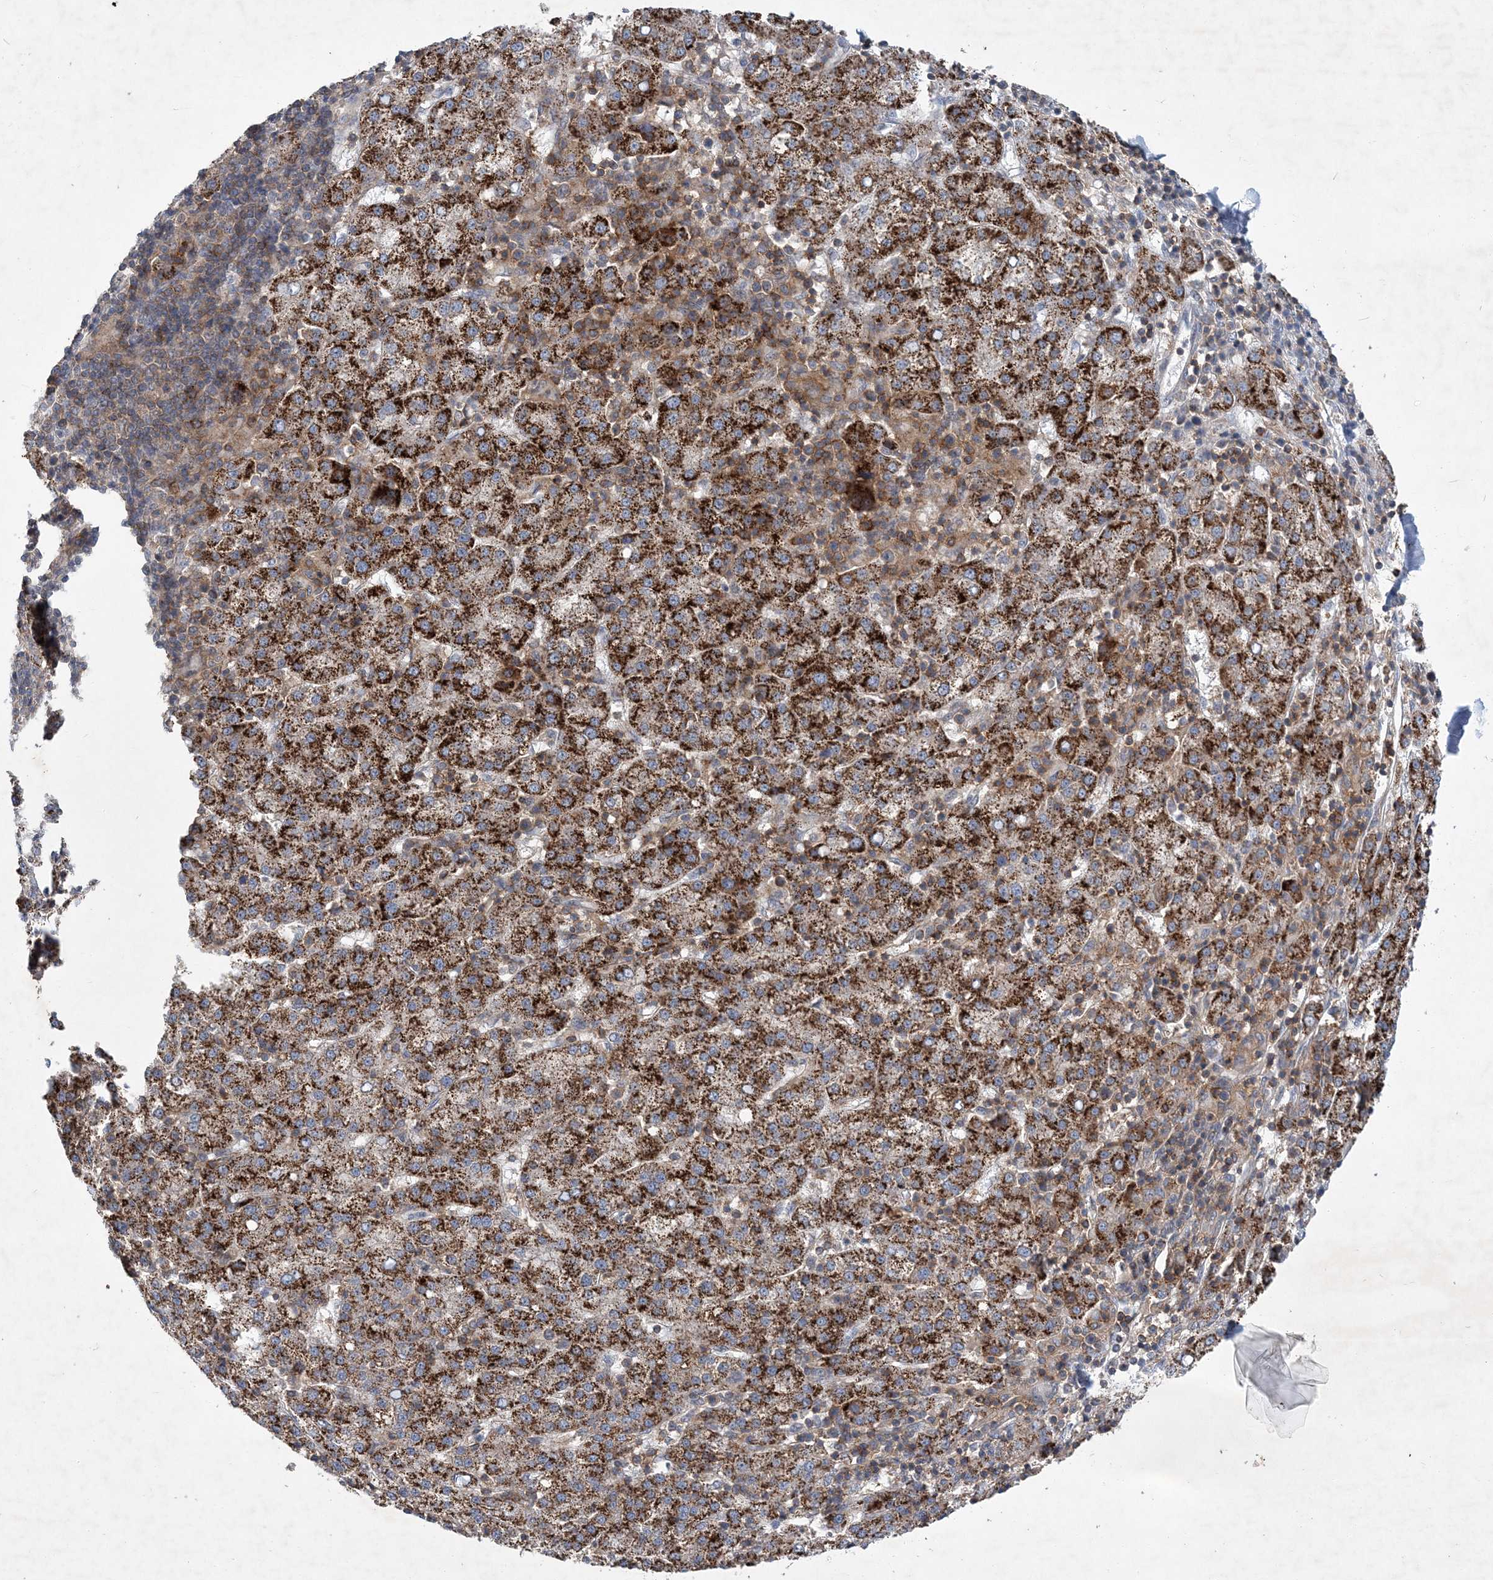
{"staining": {"intensity": "strong", "quantity": ">75%", "location": "cytoplasmic/membranous"}, "tissue": "liver cancer", "cell_type": "Tumor cells", "image_type": "cancer", "snomed": [{"axis": "morphology", "description": "Carcinoma, Hepatocellular, NOS"}, {"axis": "topography", "description": "Liver"}], "caption": "Immunohistochemical staining of human hepatocellular carcinoma (liver) demonstrates high levels of strong cytoplasmic/membranous expression in approximately >75% of tumor cells.", "gene": "RNF25", "patient": {"sex": "female", "age": 58}}